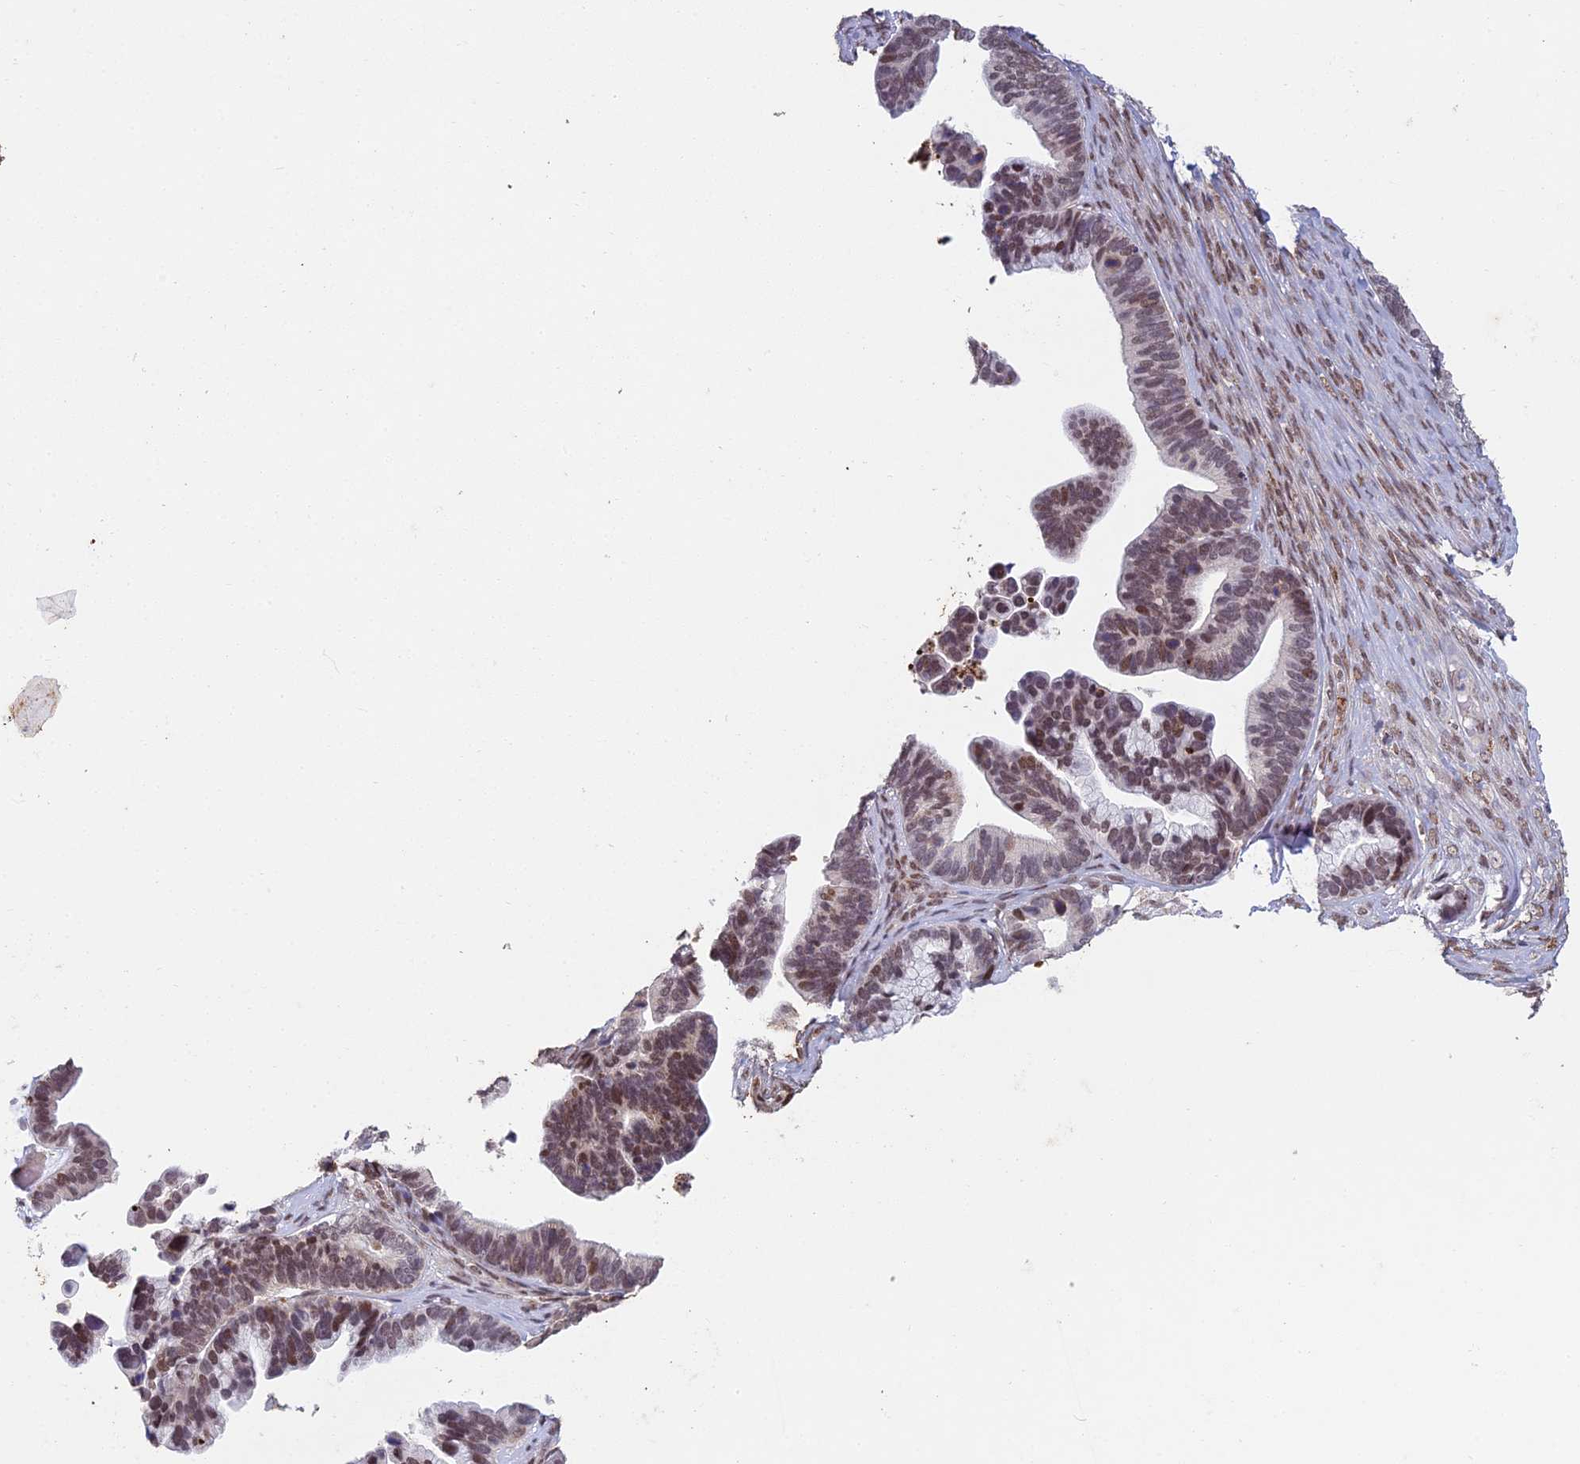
{"staining": {"intensity": "moderate", "quantity": "25%-75%", "location": "nuclear"}, "tissue": "ovarian cancer", "cell_type": "Tumor cells", "image_type": "cancer", "snomed": [{"axis": "morphology", "description": "Cystadenocarcinoma, serous, NOS"}, {"axis": "topography", "description": "Ovary"}], "caption": "Immunohistochemistry (IHC) staining of ovarian cancer, which displays medium levels of moderate nuclear expression in approximately 25%-75% of tumor cells indicating moderate nuclear protein staining. The staining was performed using DAB (3,3'-diaminobenzidine) (brown) for protein detection and nuclei were counterstained in hematoxylin (blue).", "gene": "ABHD17A", "patient": {"sex": "female", "age": 56}}